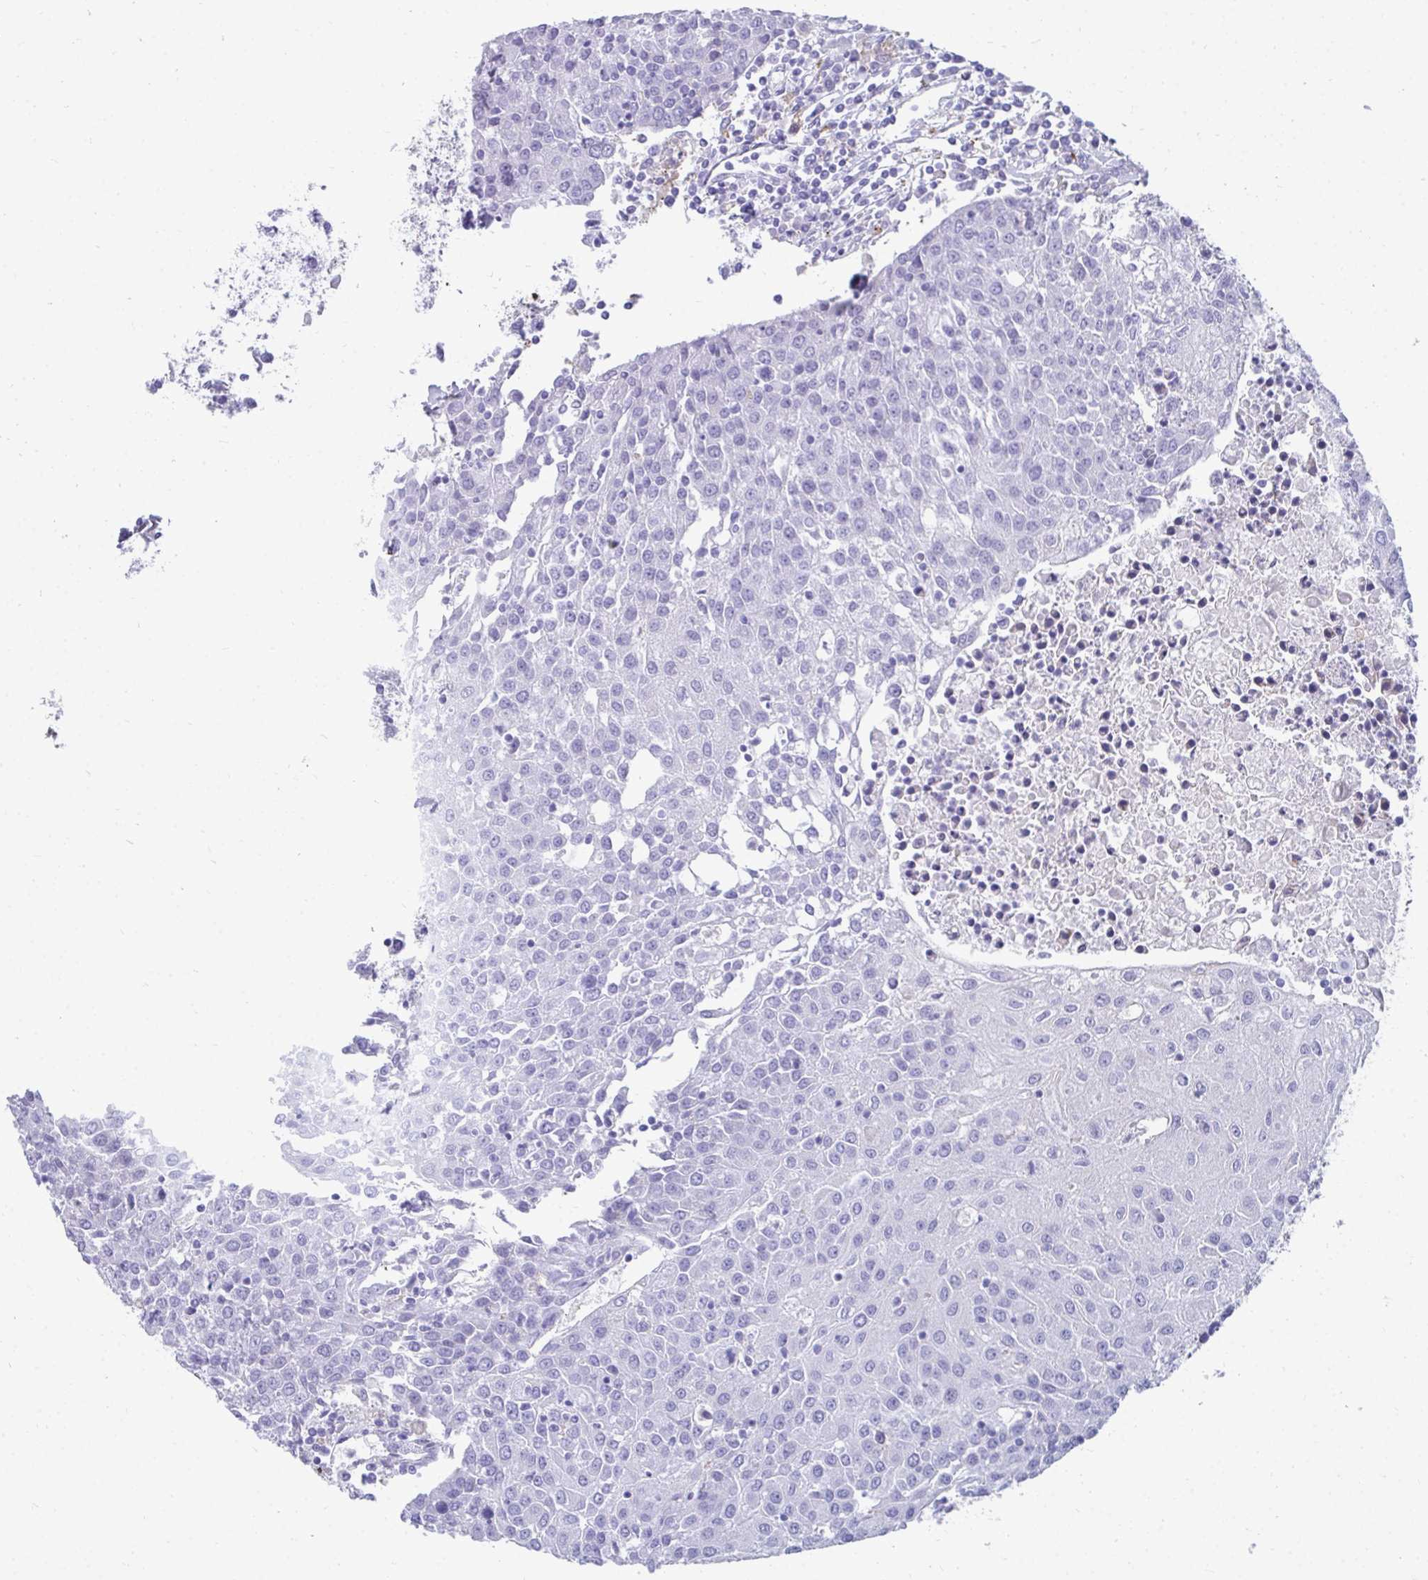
{"staining": {"intensity": "negative", "quantity": "none", "location": "none"}, "tissue": "urothelial cancer", "cell_type": "Tumor cells", "image_type": "cancer", "snomed": [{"axis": "morphology", "description": "Urothelial carcinoma, High grade"}, {"axis": "topography", "description": "Urinary bladder"}], "caption": "A histopathology image of urothelial cancer stained for a protein displays no brown staining in tumor cells.", "gene": "CD163", "patient": {"sex": "female", "age": 85}}